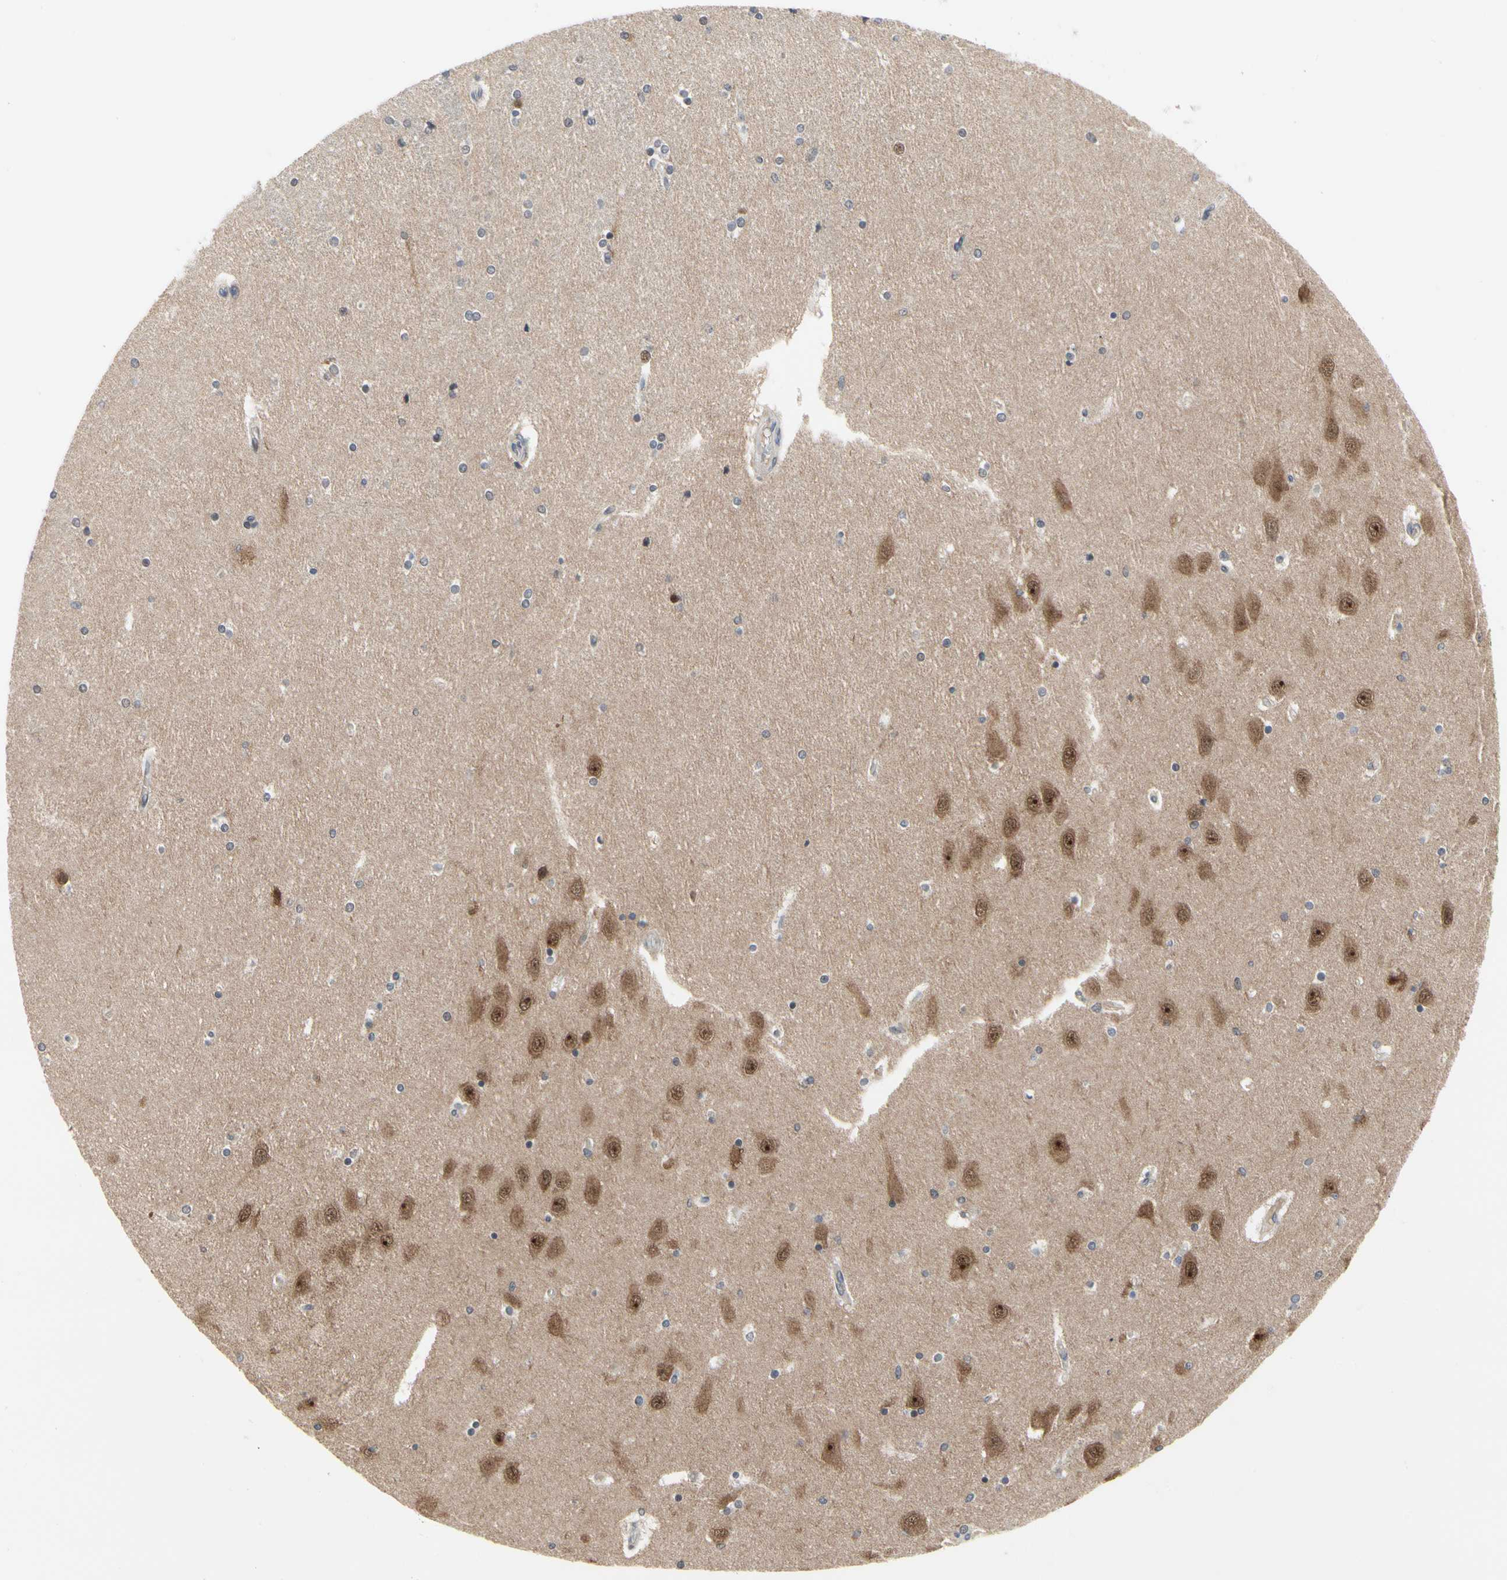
{"staining": {"intensity": "moderate", "quantity": ">75%", "location": "cytoplasmic/membranous"}, "tissue": "hippocampus", "cell_type": "Glial cells", "image_type": "normal", "snomed": [{"axis": "morphology", "description": "Normal tissue, NOS"}, {"axis": "topography", "description": "Hippocampus"}], "caption": "Human hippocampus stained with a brown dye demonstrates moderate cytoplasmic/membranous positive expression in approximately >75% of glial cells.", "gene": "CDK5", "patient": {"sex": "female", "age": 54}}